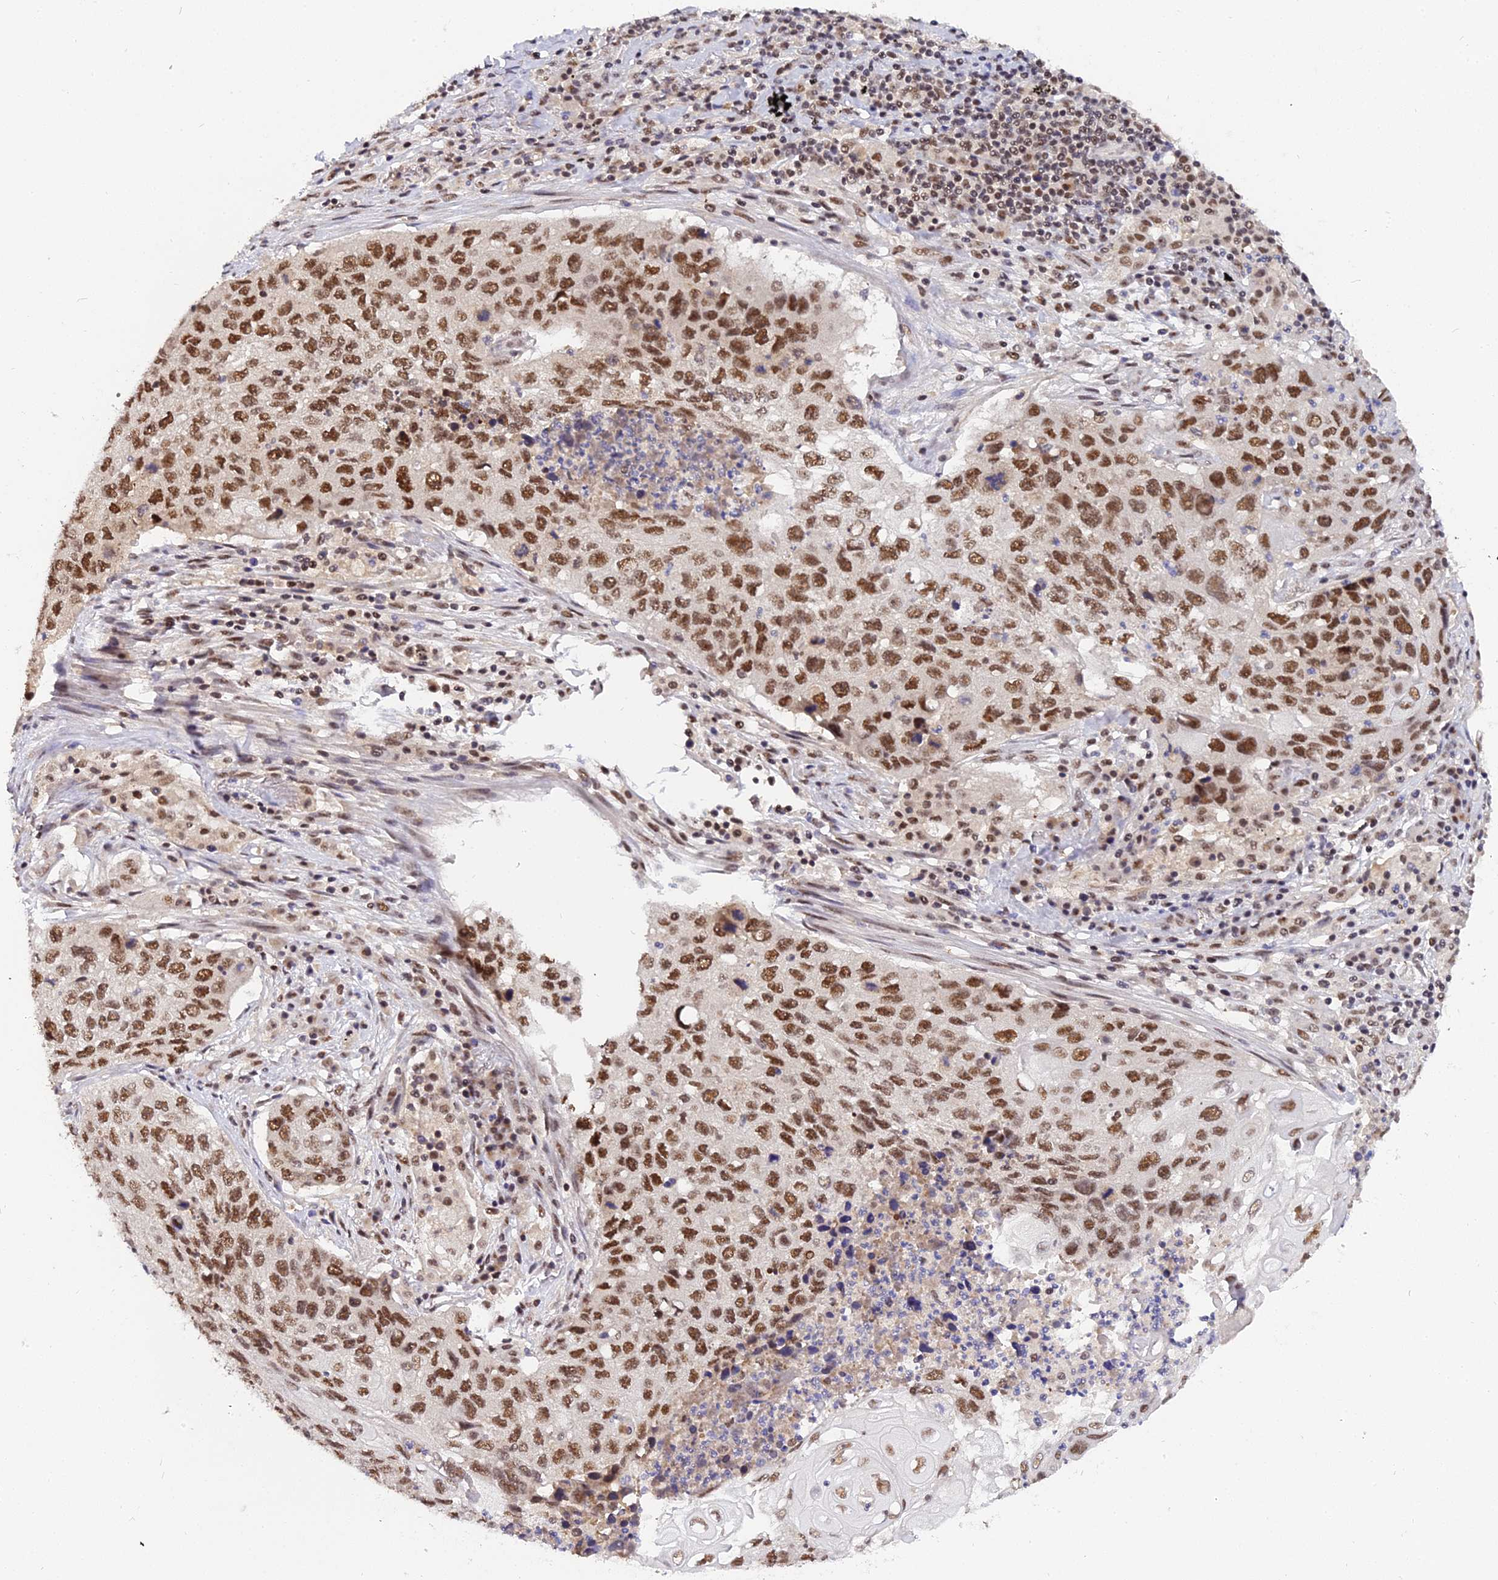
{"staining": {"intensity": "strong", "quantity": ">75%", "location": "nuclear"}, "tissue": "lung cancer", "cell_type": "Tumor cells", "image_type": "cancer", "snomed": [{"axis": "morphology", "description": "Squamous cell carcinoma, NOS"}, {"axis": "topography", "description": "Lung"}], "caption": "The immunohistochemical stain labels strong nuclear expression in tumor cells of squamous cell carcinoma (lung) tissue.", "gene": "EXOSC3", "patient": {"sex": "female", "age": 63}}